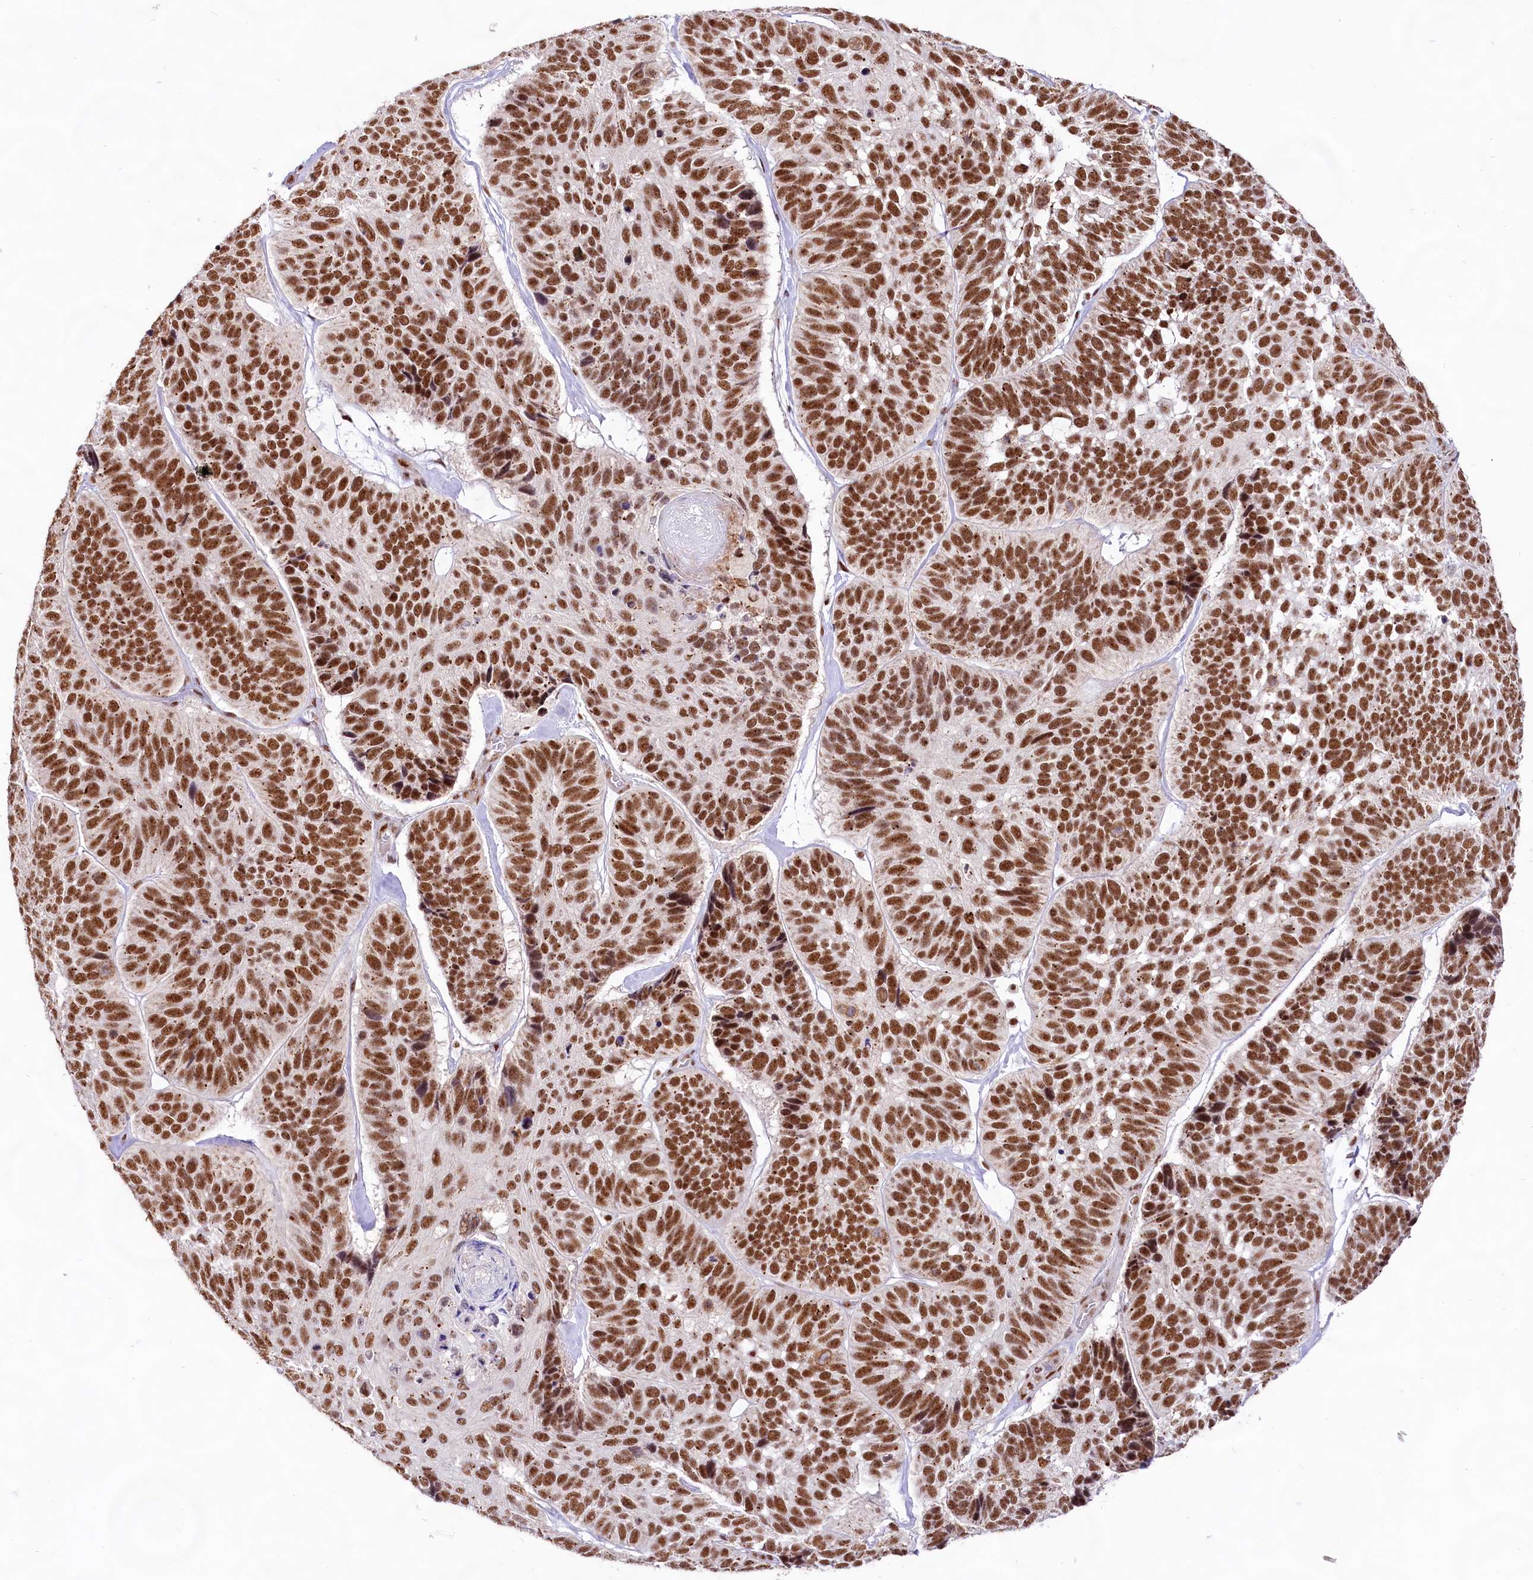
{"staining": {"intensity": "strong", "quantity": ">75%", "location": "nuclear"}, "tissue": "skin cancer", "cell_type": "Tumor cells", "image_type": "cancer", "snomed": [{"axis": "morphology", "description": "Basal cell carcinoma"}, {"axis": "topography", "description": "Skin"}], "caption": "This histopathology image reveals skin basal cell carcinoma stained with immunohistochemistry (IHC) to label a protein in brown. The nuclear of tumor cells show strong positivity for the protein. Nuclei are counter-stained blue.", "gene": "HIRA", "patient": {"sex": "male", "age": 62}}